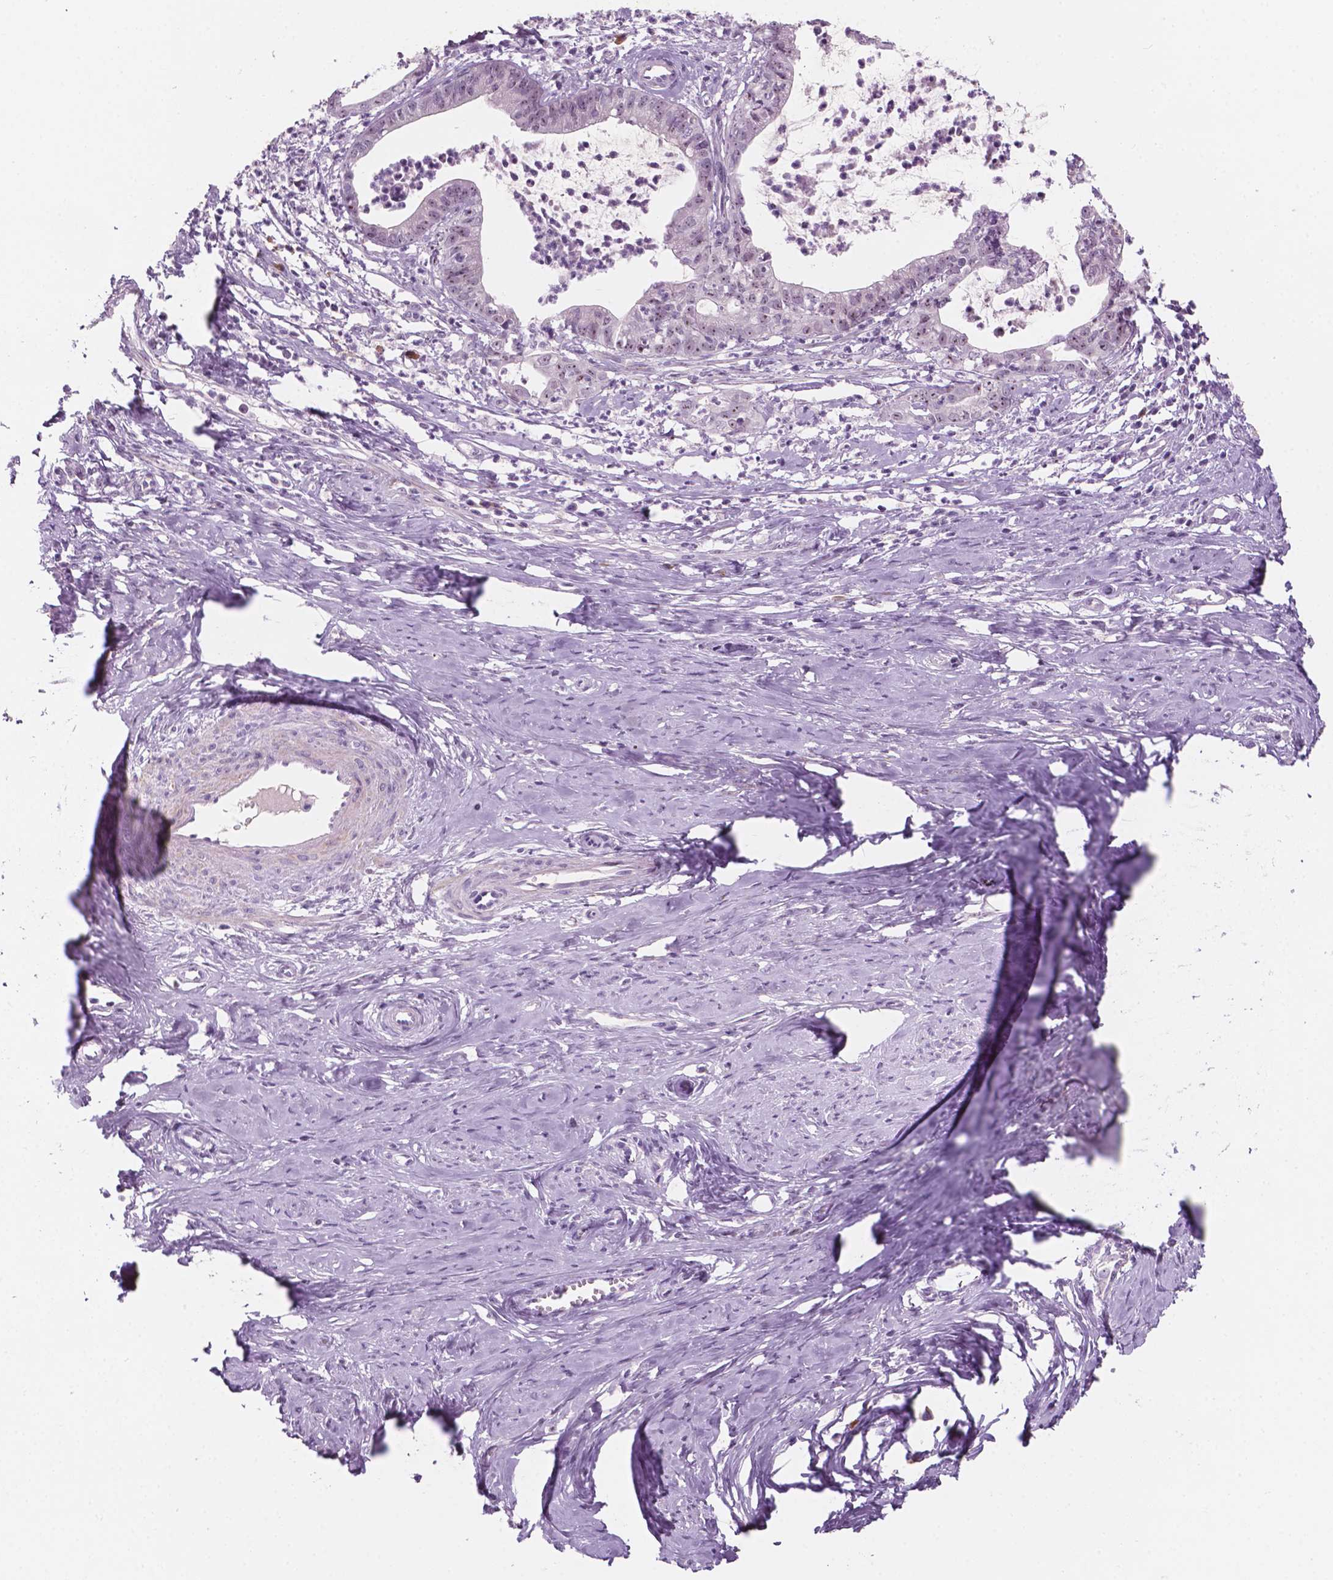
{"staining": {"intensity": "negative", "quantity": "none", "location": "none"}, "tissue": "cervical cancer", "cell_type": "Tumor cells", "image_type": "cancer", "snomed": [{"axis": "morphology", "description": "Normal tissue, NOS"}, {"axis": "morphology", "description": "Adenocarcinoma, NOS"}, {"axis": "topography", "description": "Cervix"}], "caption": "The photomicrograph shows no staining of tumor cells in adenocarcinoma (cervical).", "gene": "ZNF853", "patient": {"sex": "female", "age": 38}}